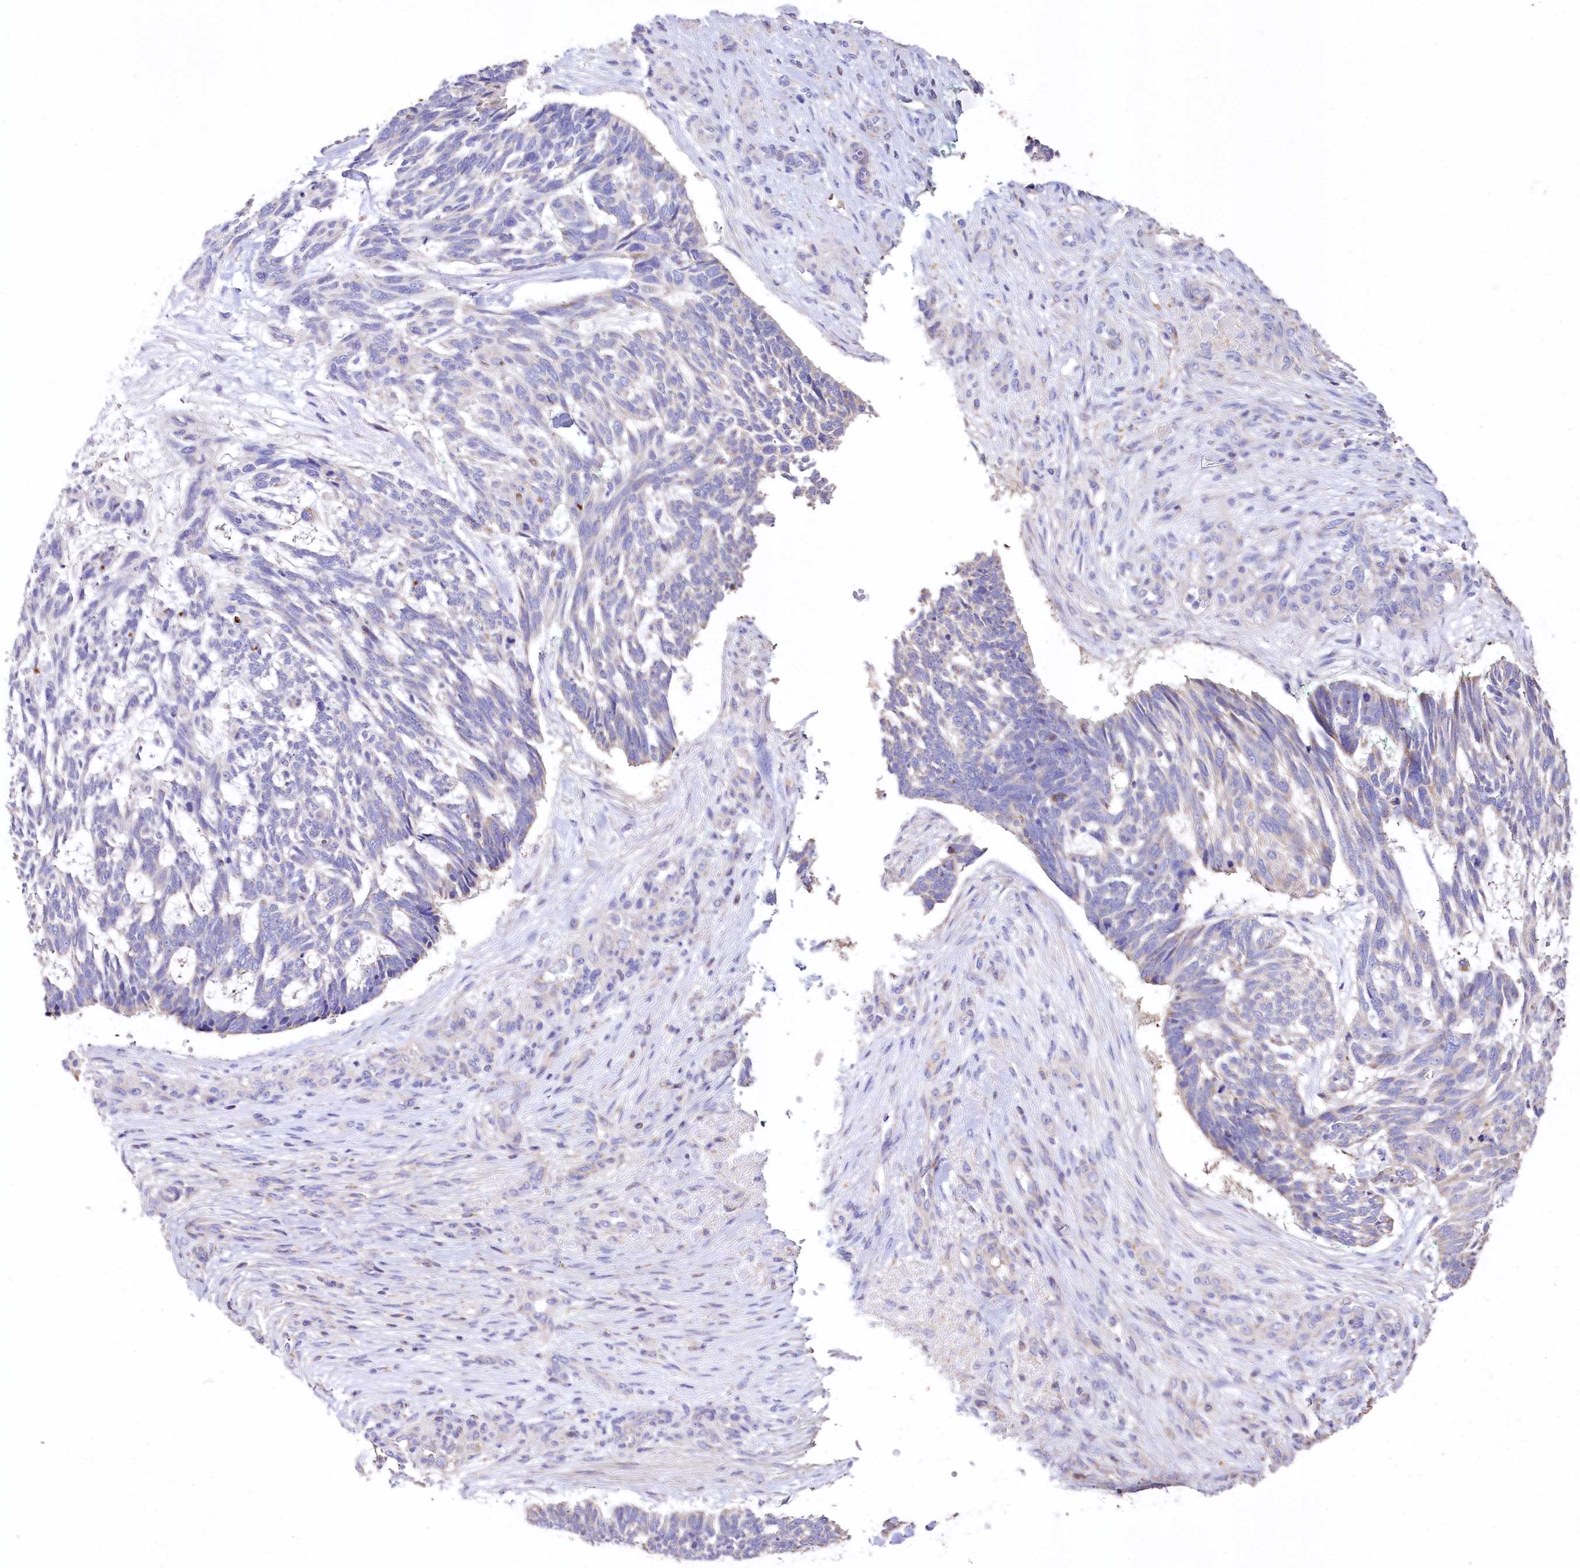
{"staining": {"intensity": "negative", "quantity": "none", "location": "none"}, "tissue": "skin cancer", "cell_type": "Tumor cells", "image_type": "cancer", "snomed": [{"axis": "morphology", "description": "Basal cell carcinoma"}, {"axis": "topography", "description": "Skin"}], "caption": "Immunohistochemistry image of neoplastic tissue: human skin basal cell carcinoma stained with DAB (3,3'-diaminobenzidine) demonstrates no significant protein expression in tumor cells.", "gene": "PTER", "patient": {"sex": "male", "age": 88}}